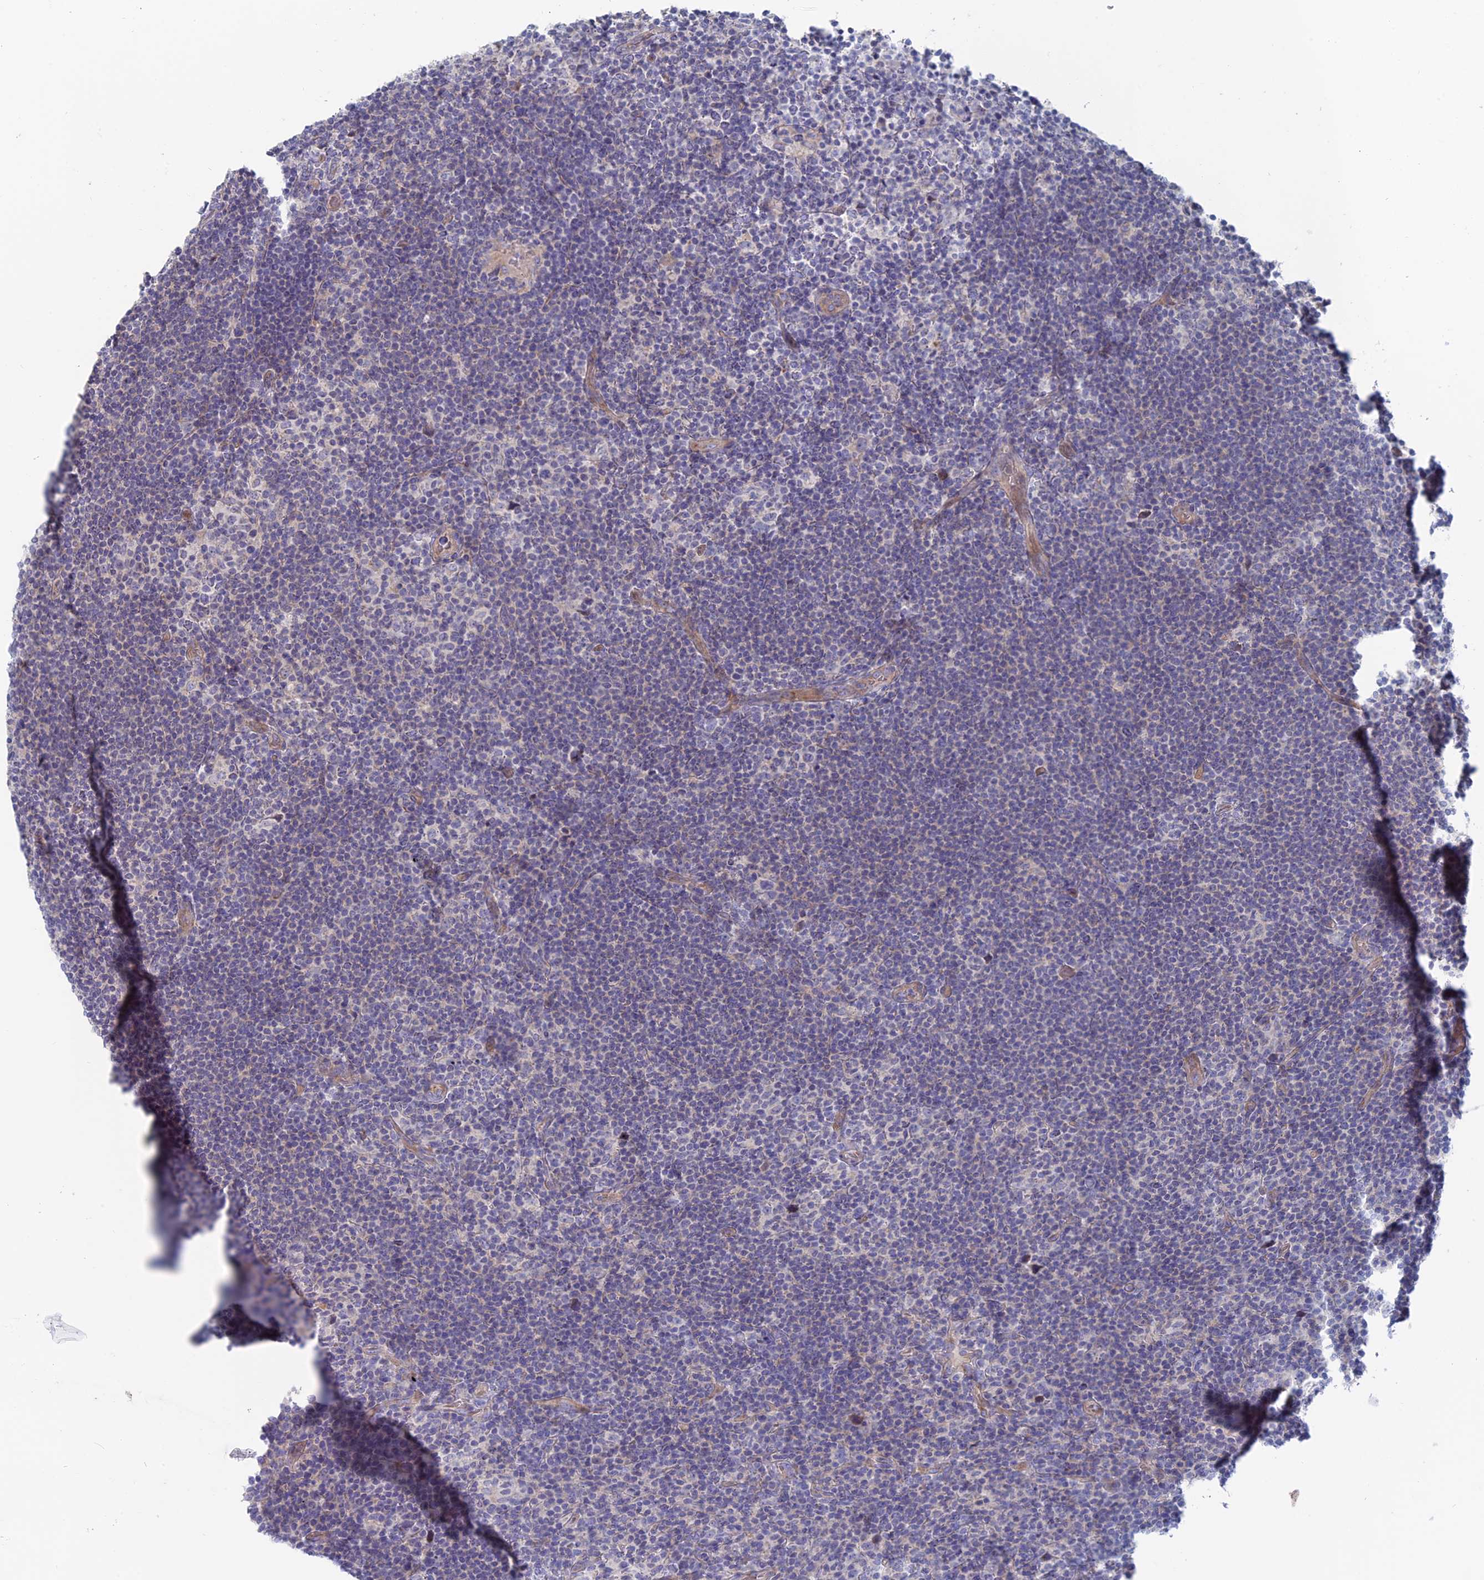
{"staining": {"intensity": "negative", "quantity": "none", "location": "none"}, "tissue": "lymphoma", "cell_type": "Tumor cells", "image_type": "cancer", "snomed": [{"axis": "morphology", "description": "Hodgkin's disease, NOS"}, {"axis": "topography", "description": "Lymph node"}], "caption": "There is no significant expression in tumor cells of Hodgkin's disease.", "gene": "TBC1D30", "patient": {"sex": "female", "age": 57}}